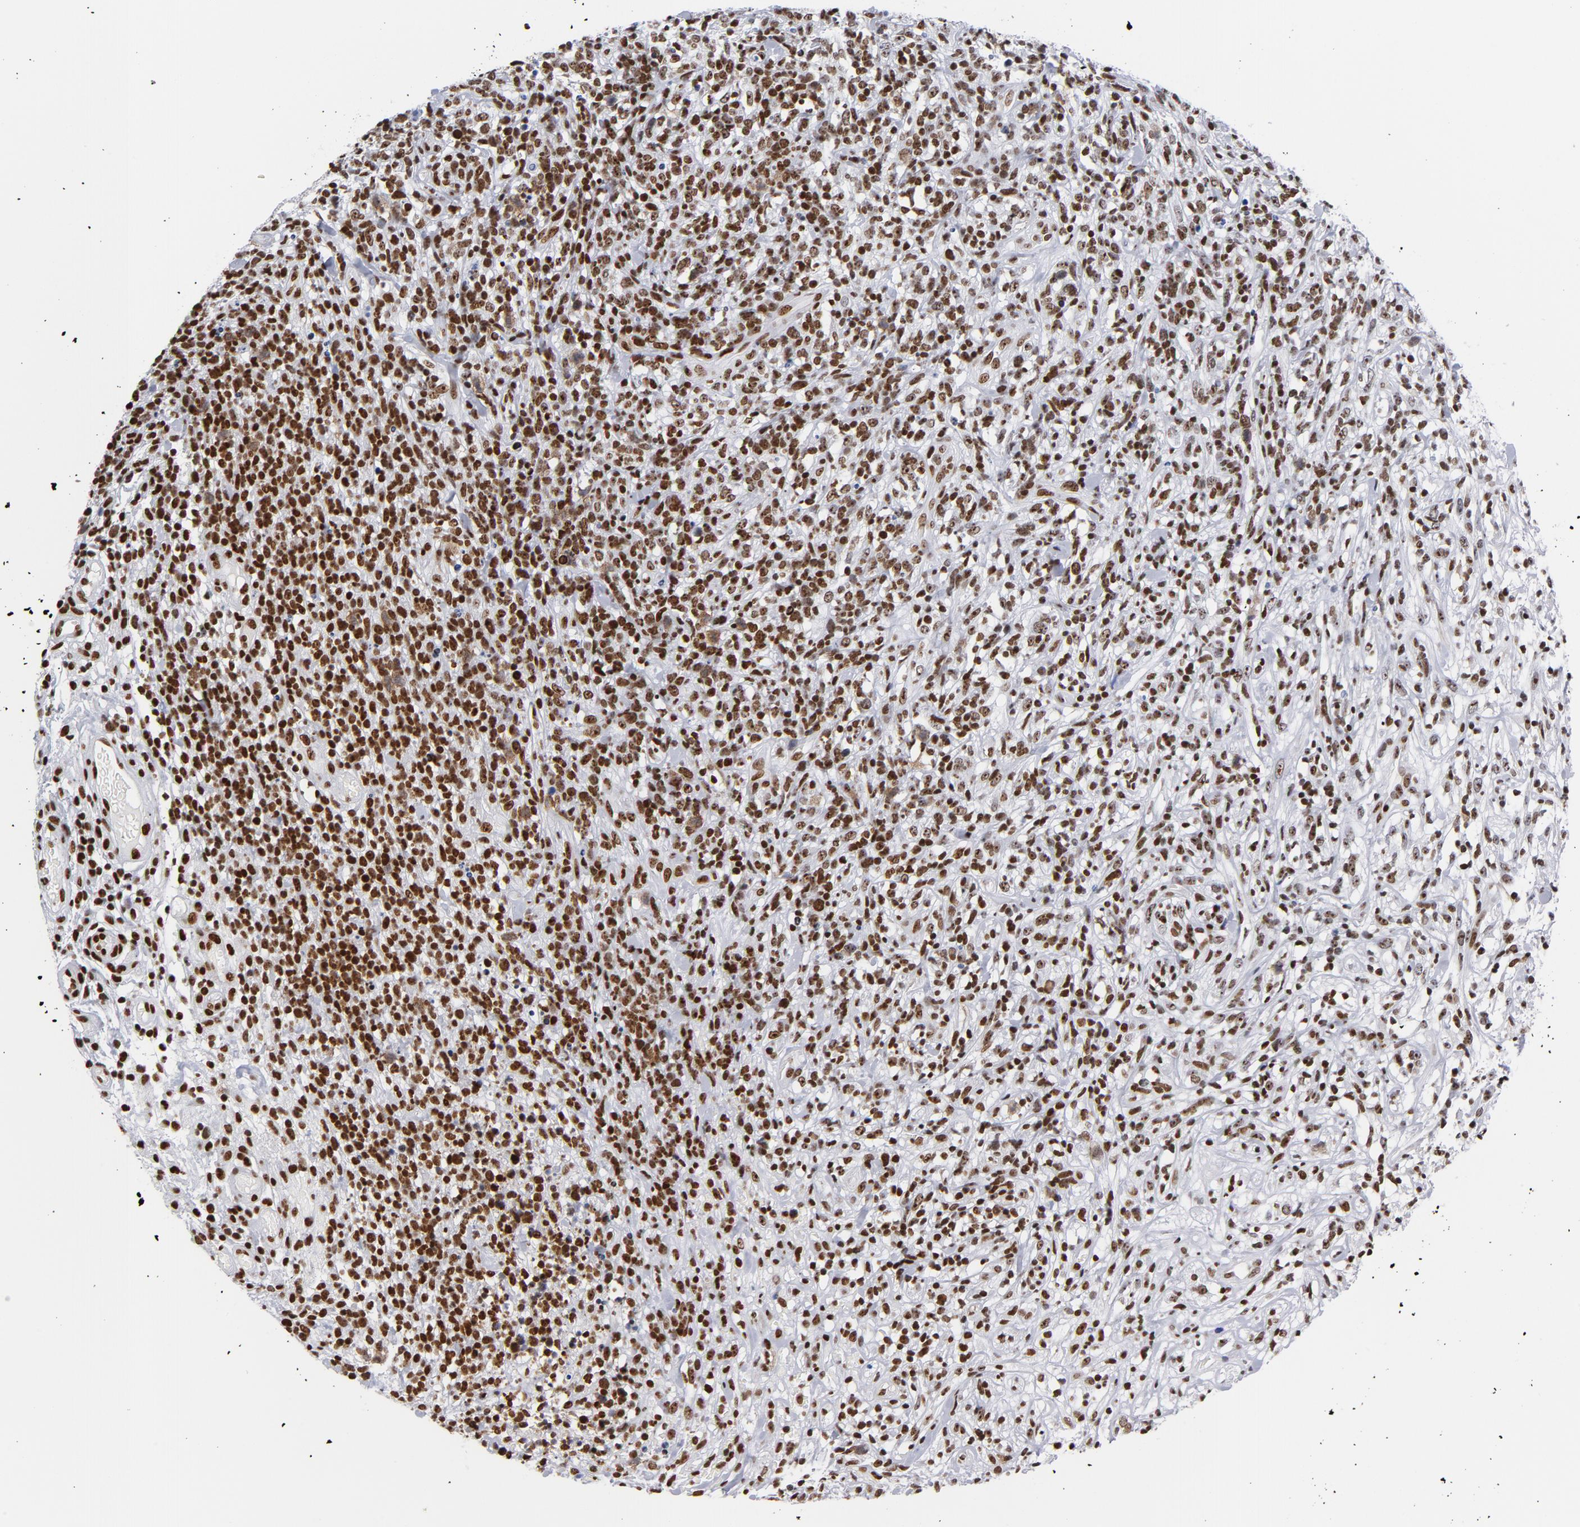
{"staining": {"intensity": "moderate", "quantity": ">75%", "location": "nuclear"}, "tissue": "lymphoma", "cell_type": "Tumor cells", "image_type": "cancer", "snomed": [{"axis": "morphology", "description": "Malignant lymphoma, non-Hodgkin's type, High grade"}, {"axis": "topography", "description": "Lymph node"}], "caption": "Immunohistochemical staining of human high-grade malignant lymphoma, non-Hodgkin's type reveals medium levels of moderate nuclear staining in approximately >75% of tumor cells. (Brightfield microscopy of DAB IHC at high magnification).", "gene": "TOP2B", "patient": {"sex": "female", "age": 73}}